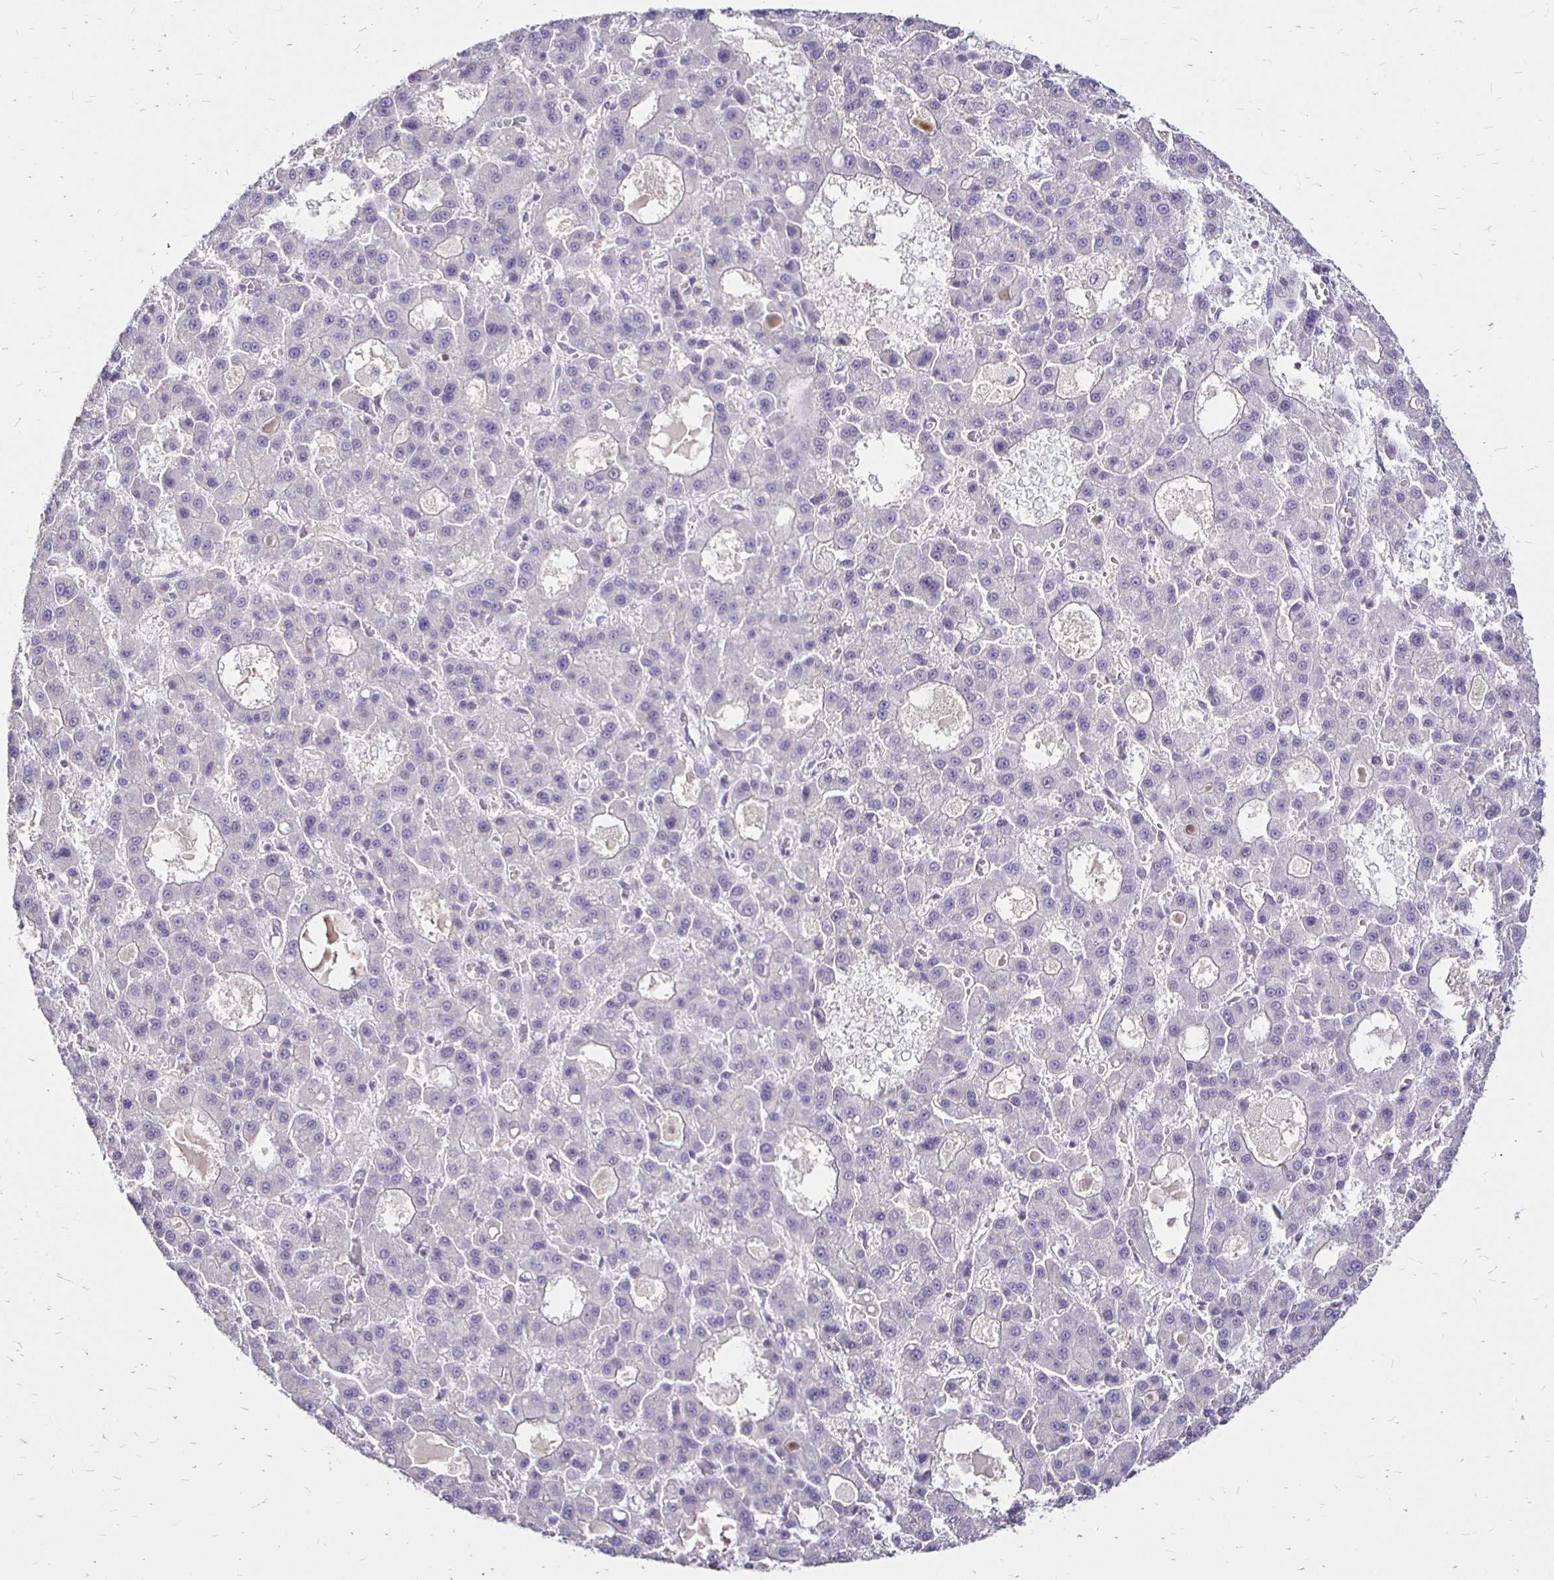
{"staining": {"intensity": "negative", "quantity": "none", "location": "none"}, "tissue": "liver cancer", "cell_type": "Tumor cells", "image_type": "cancer", "snomed": [{"axis": "morphology", "description": "Carcinoma, Hepatocellular, NOS"}, {"axis": "topography", "description": "Liver"}], "caption": "The image displays no staining of tumor cells in liver cancer (hepatocellular carcinoma).", "gene": "SIN3A", "patient": {"sex": "male", "age": 70}}